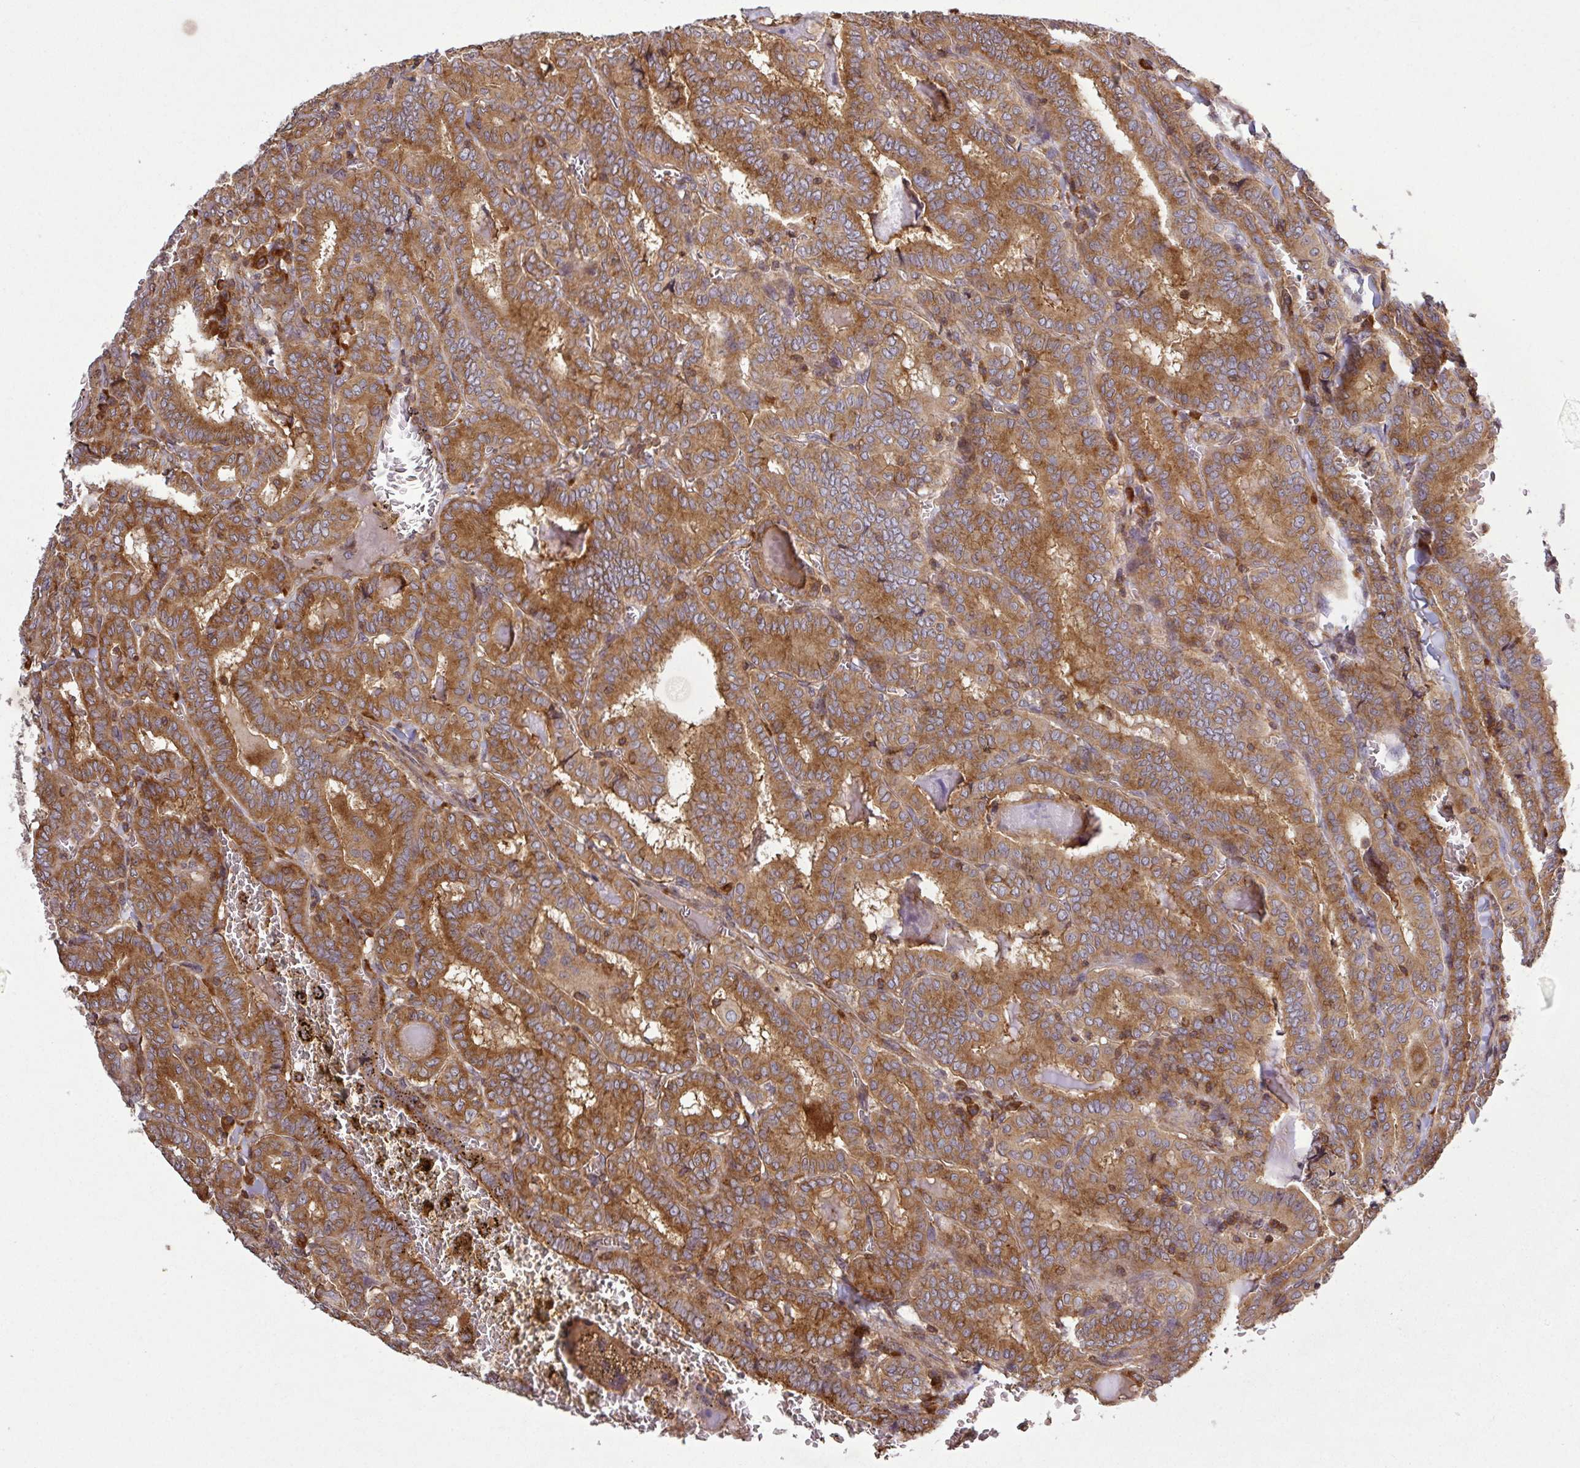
{"staining": {"intensity": "moderate", "quantity": ">75%", "location": "cytoplasmic/membranous"}, "tissue": "thyroid cancer", "cell_type": "Tumor cells", "image_type": "cancer", "snomed": [{"axis": "morphology", "description": "Papillary adenocarcinoma, NOS"}, {"axis": "topography", "description": "Thyroid gland"}], "caption": "Immunohistochemical staining of thyroid papillary adenocarcinoma reveals moderate cytoplasmic/membranous protein positivity in approximately >75% of tumor cells.", "gene": "LRRC74B", "patient": {"sex": "female", "age": 72}}